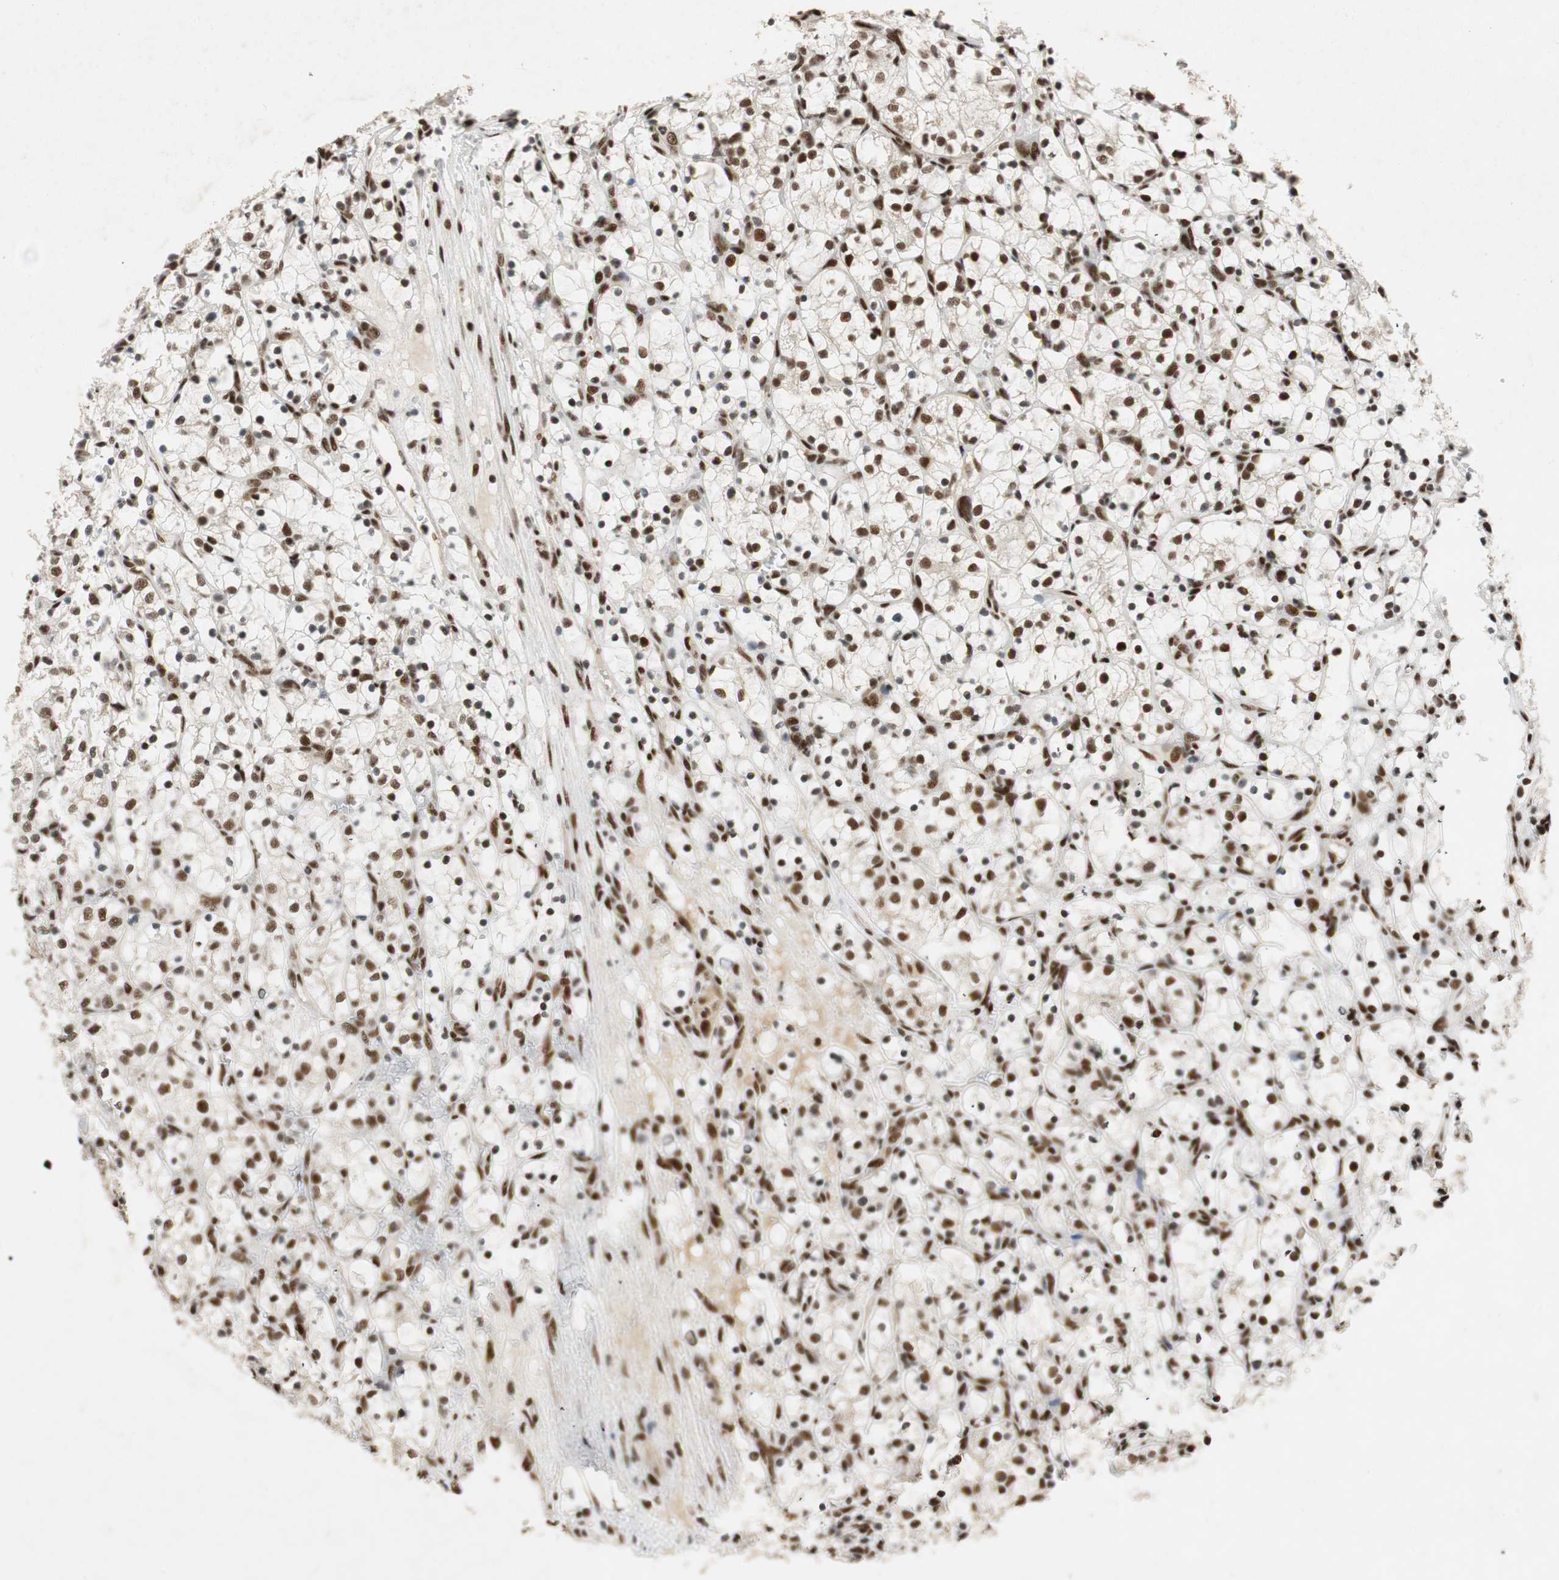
{"staining": {"intensity": "strong", "quantity": "25%-75%", "location": "nuclear"}, "tissue": "renal cancer", "cell_type": "Tumor cells", "image_type": "cancer", "snomed": [{"axis": "morphology", "description": "Adenocarcinoma, NOS"}, {"axis": "topography", "description": "Kidney"}], "caption": "High-power microscopy captured an immunohistochemistry image of renal cancer (adenocarcinoma), revealing strong nuclear positivity in approximately 25%-75% of tumor cells.", "gene": "NCBP3", "patient": {"sex": "female", "age": 69}}